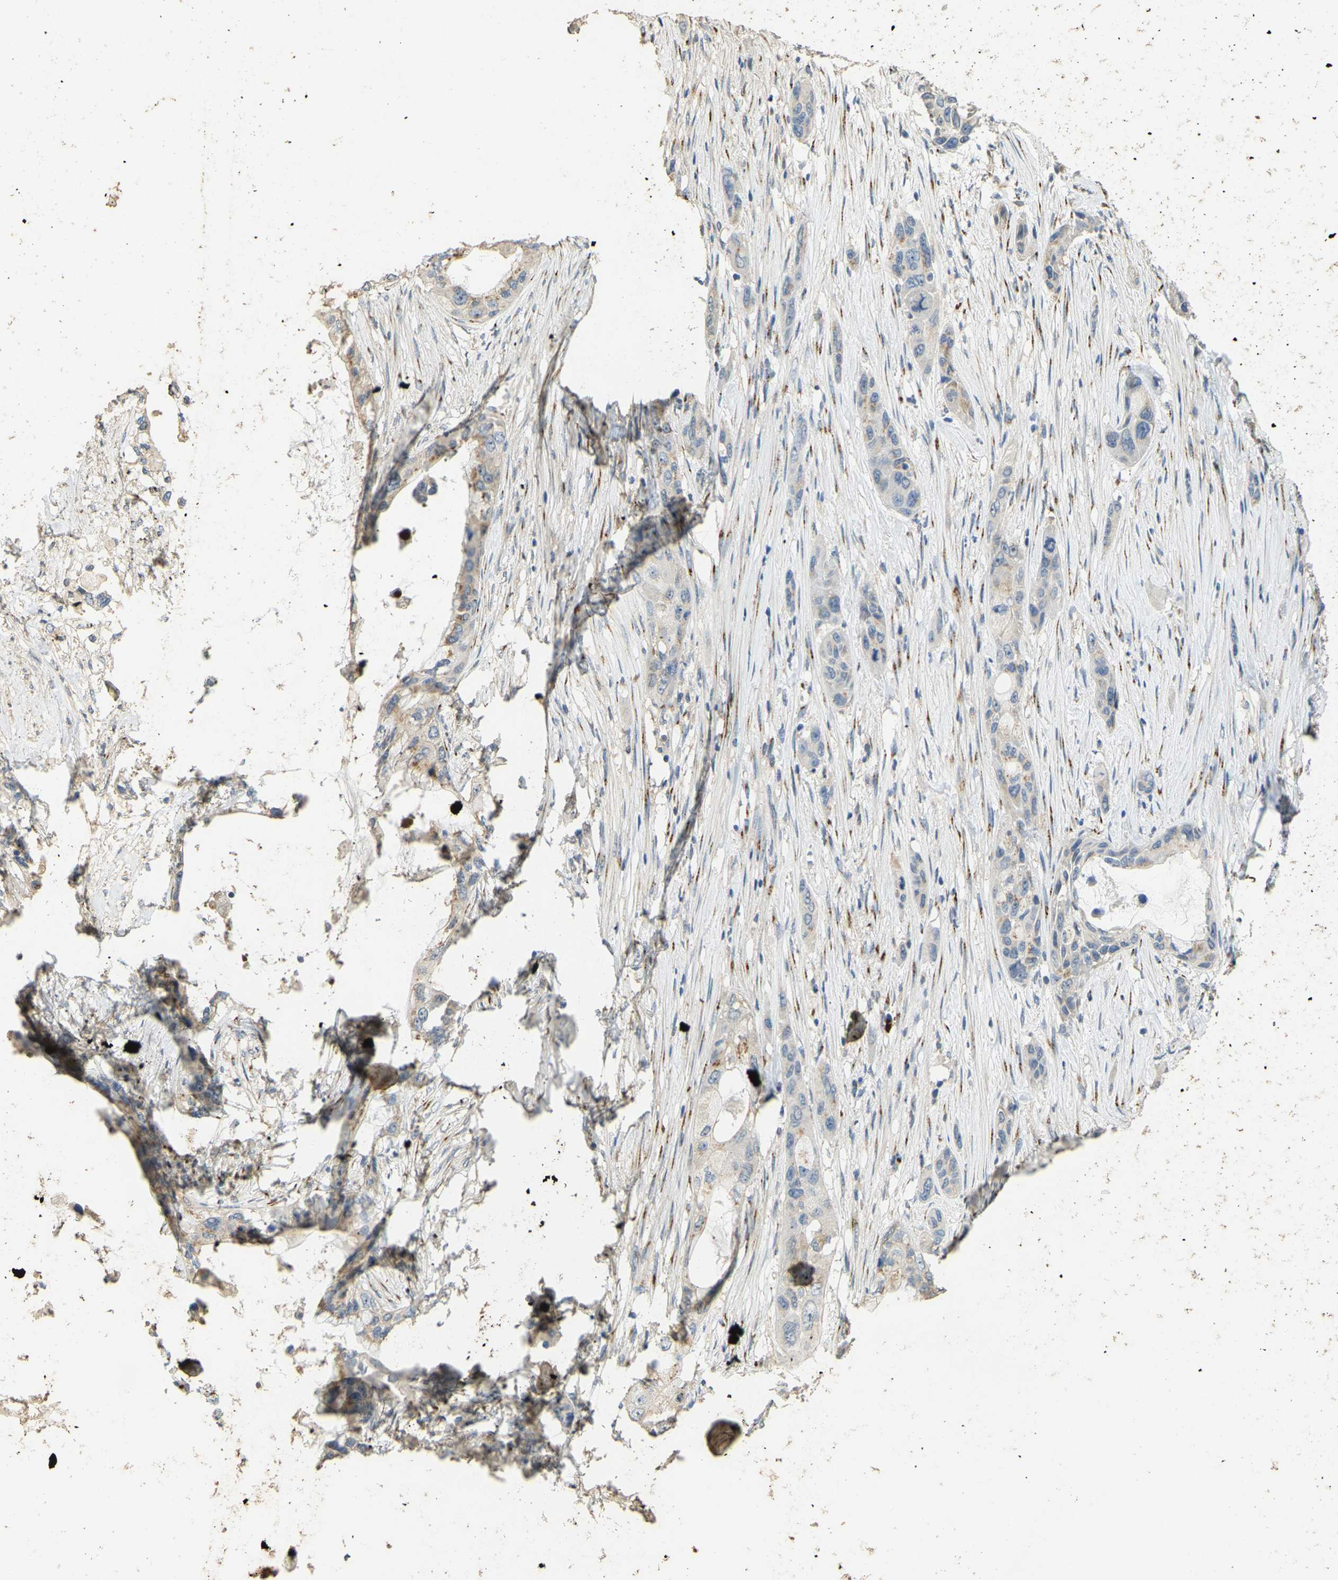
{"staining": {"intensity": "weak", "quantity": "<25%", "location": "cytoplasmic/membranous"}, "tissue": "pancreatic cancer", "cell_type": "Tumor cells", "image_type": "cancer", "snomed": [{"axis": "morphology", "description": "Adenocarcinoma, NOS"}, {"axis": "topography", "description": "Pancreas"}], "caption": "Protein analysis of pancreatic adenocarcinoma exhibits no significant staining in tumor cells.", "gene": "FAM174A", "patient": {"sex": "male", "age": 53}}